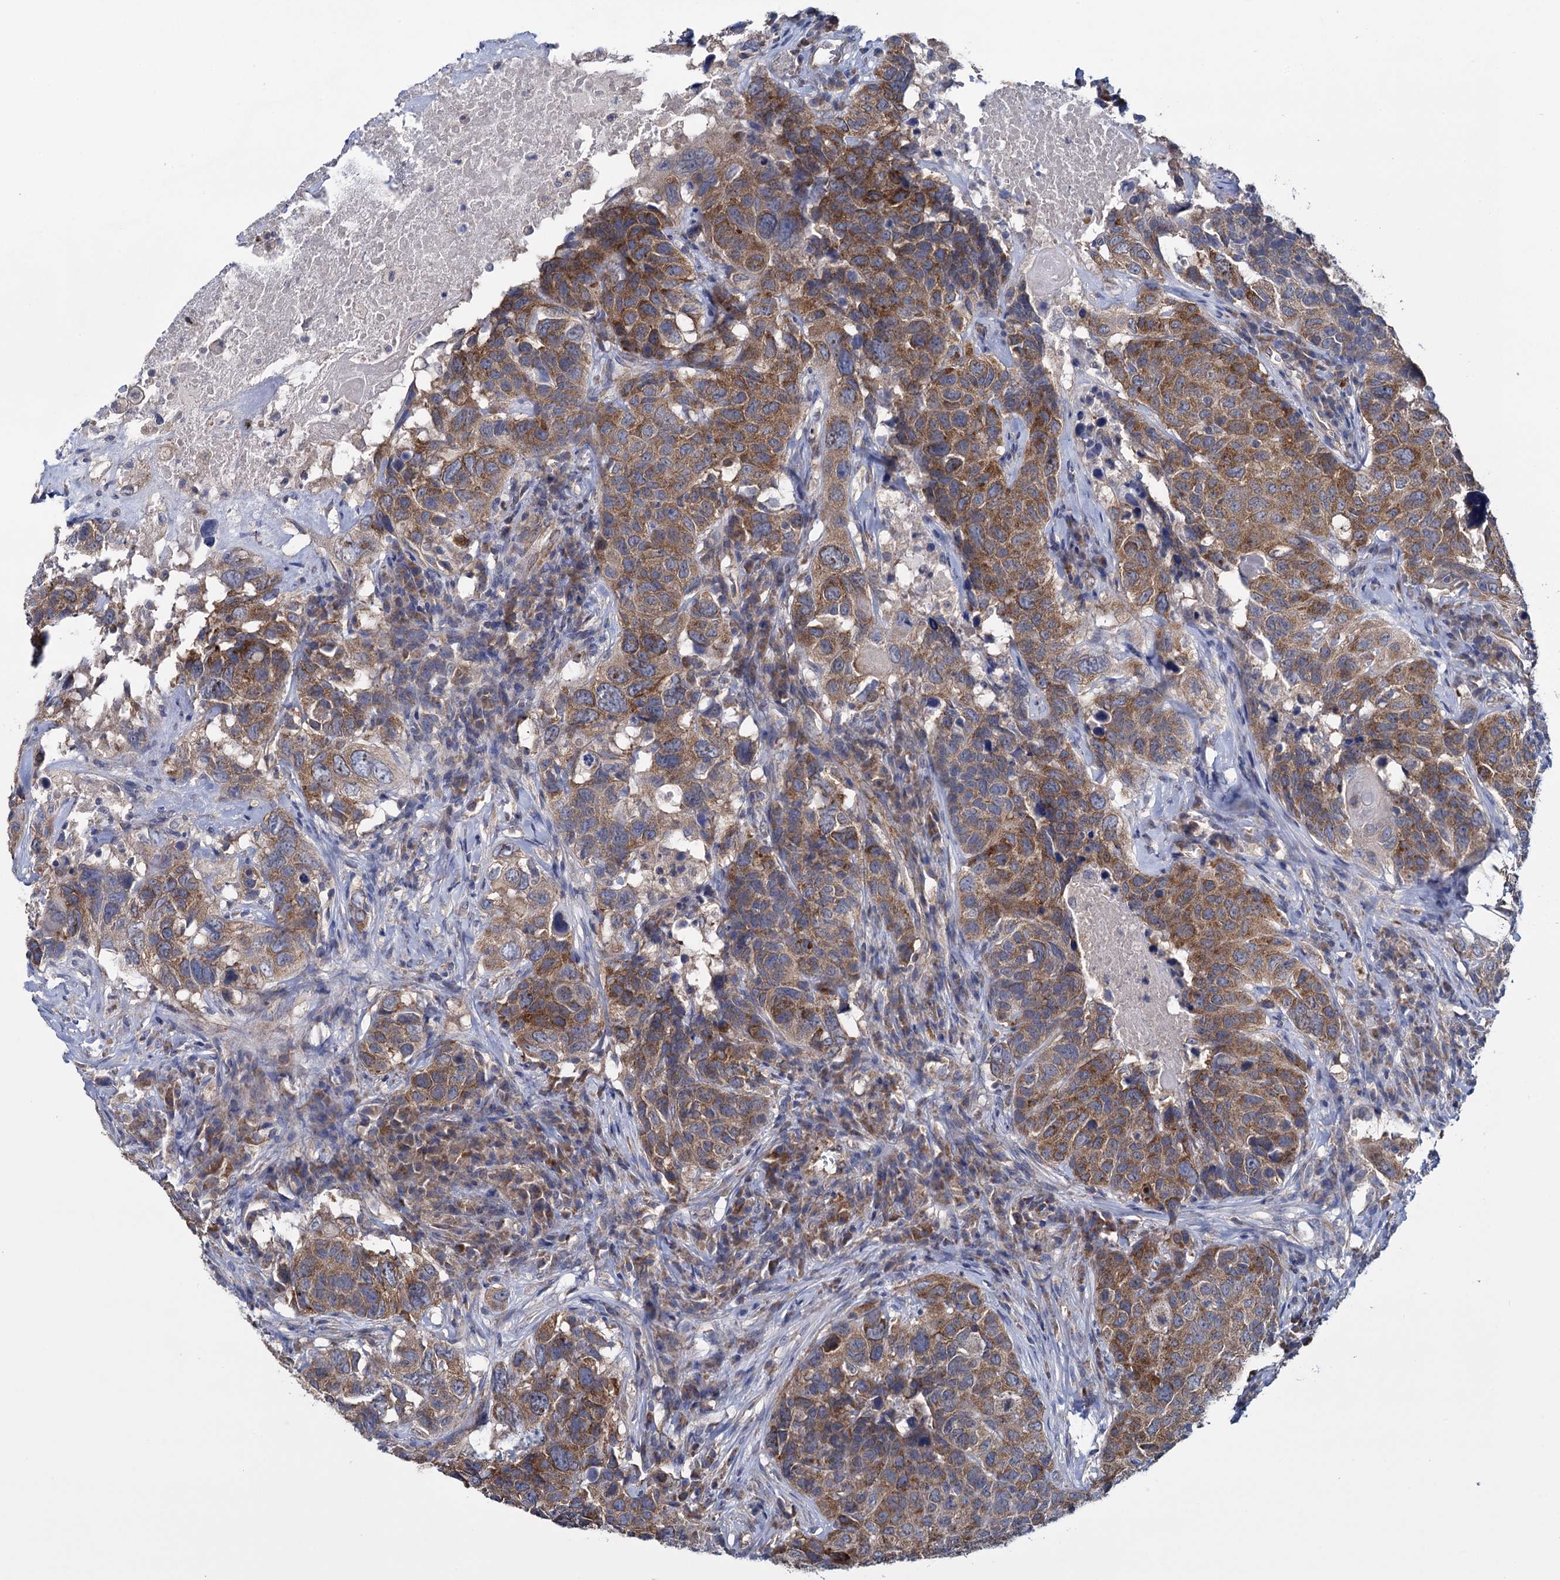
{"staining": {"intensity": "moderate", "quantity": ">75%", "location": "cytoplasmic/membranous"}, "tissue": "head and neck cancer", "cell_type": "Tumor cells", "image_type": "cancer", "snomed": [{"axis": "morphology", "description": "Squamous cell carcinoma, NOS"}, {"axis": "topography", "description": "Head-Neck"}], "caption": "Head and neck squamous cell carcinoma stained with a protein marker shows moderate staining in tumor cells.", "gene": "GSTM2", "patient": {"sex": "male", "age": 66}}